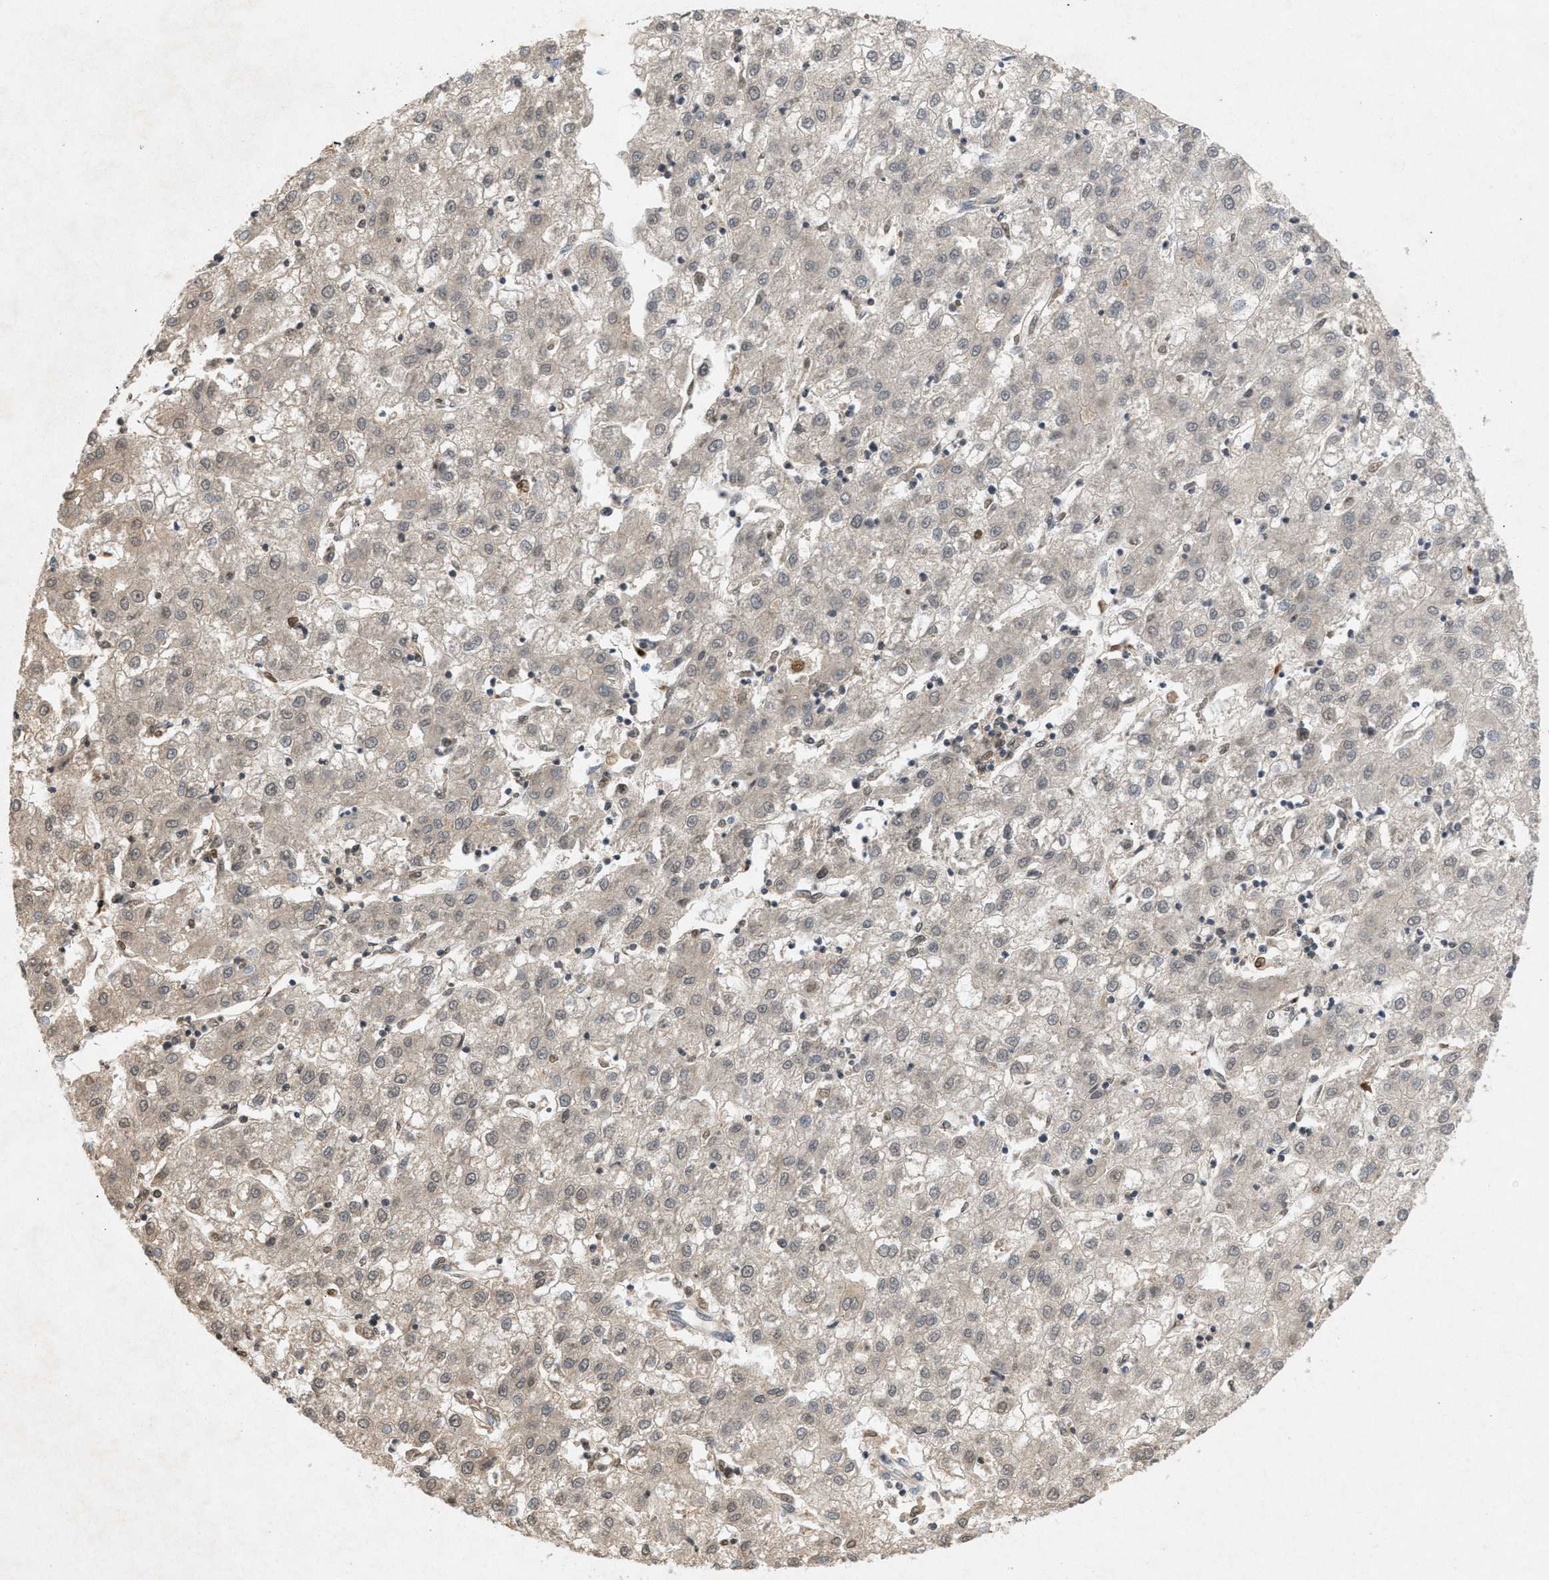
{"staining": {"intensity": "weak", "quantity": "<25%", "location": "cytoplasmic/membranous"}, "tissue": "liver cancer", "cell_type": "Tumor cells", "image_type": "cancer", "snomed": [{"axis": "morphology", "description": "Carcinoma, Hepatocellular, NOS"}, {"axis": "topography", "description": "Liver"}], "caption": "Immunohistochemistry of hepatocellular carcinoma (liver) displays no expression in tumor cells. Brightfield microscopy of immunohistochemistry (IHC) stained with DAB (brown) and hematoxylin (blue), captured at high magnification.", "gene": "DCAF7", "patient": {"sex": "male", "age": 72}}